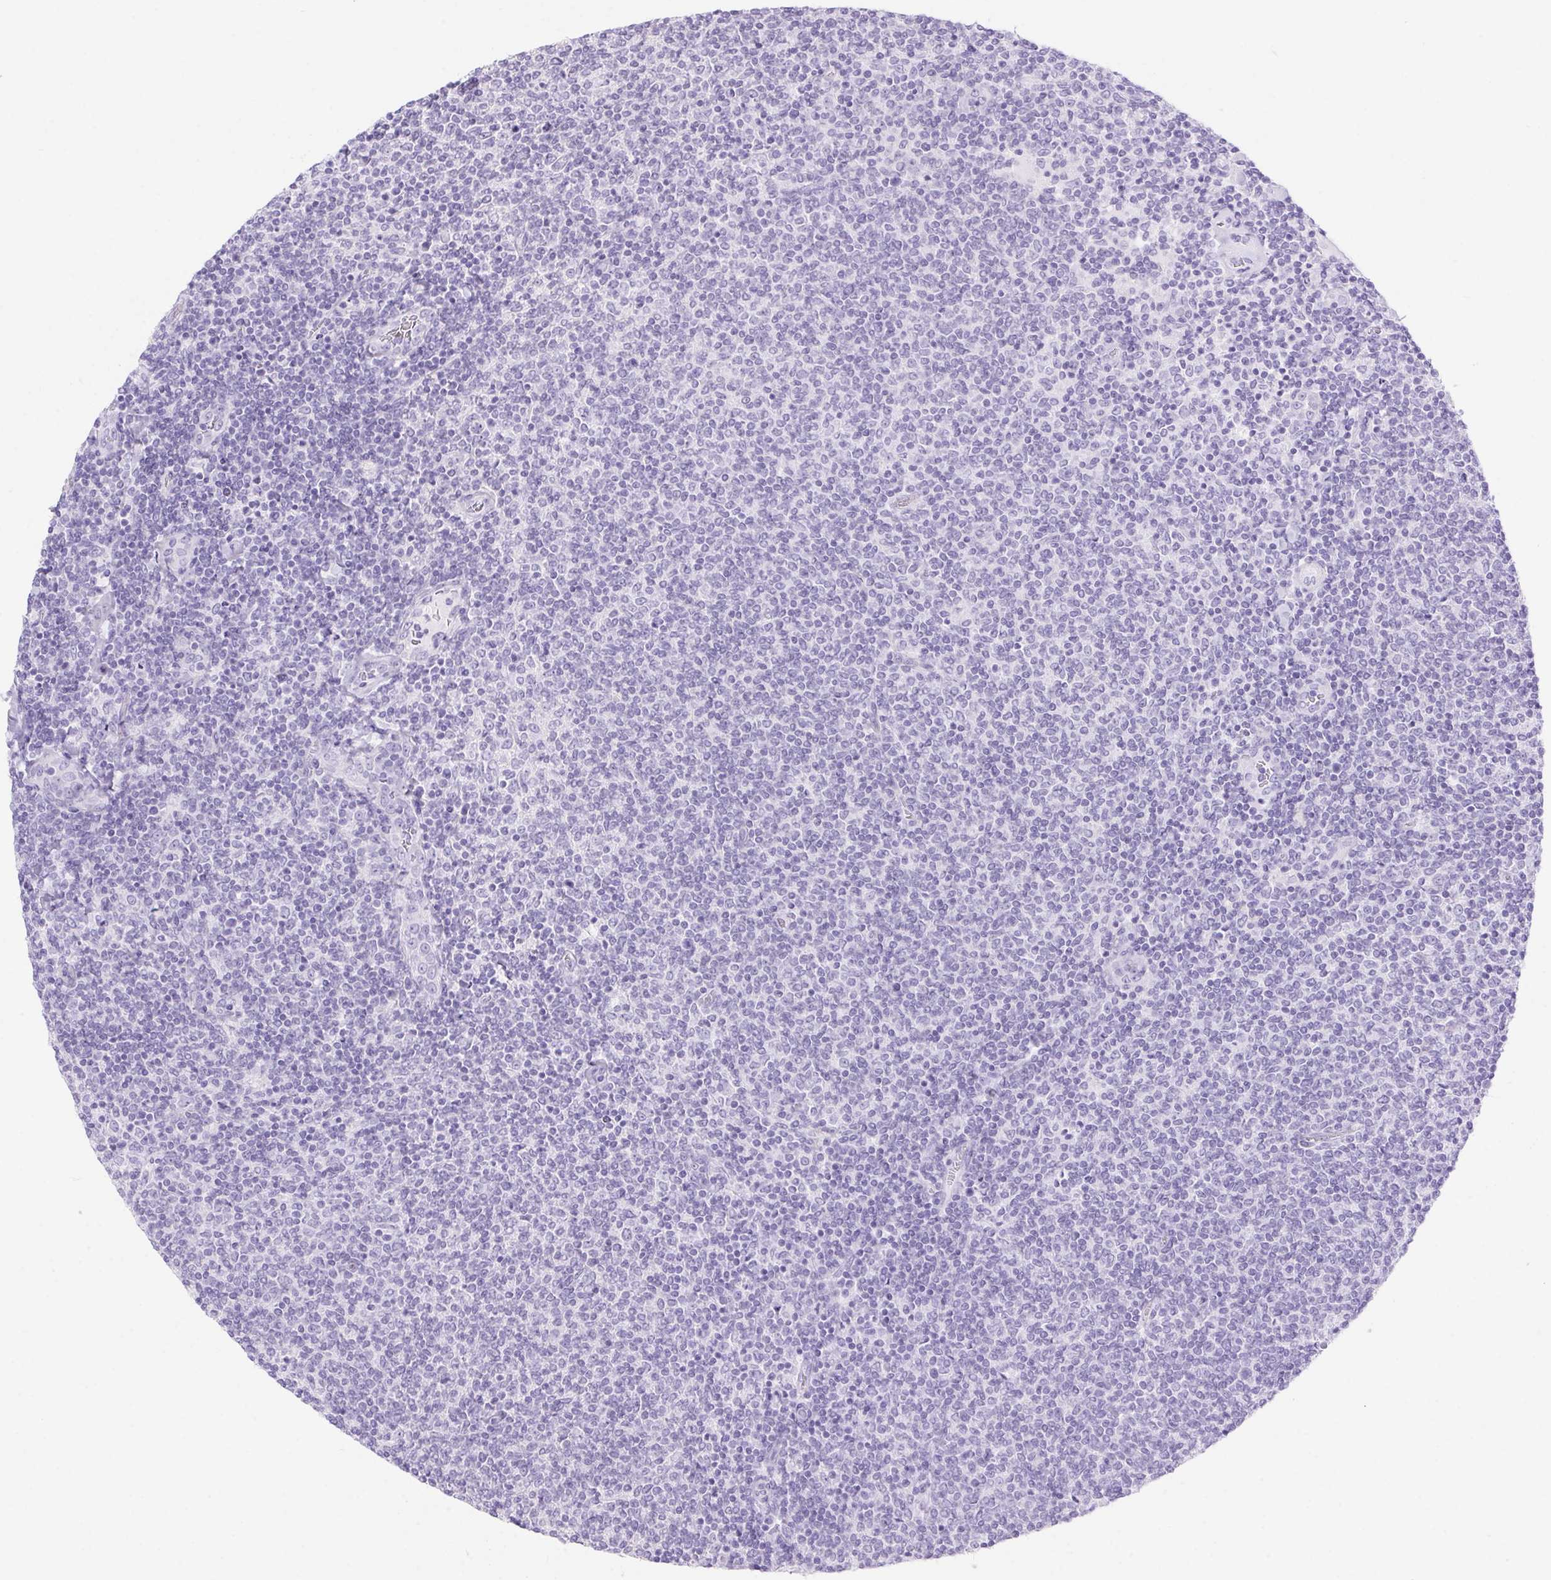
{"staining": {"intensity": "negative", "quantity": "none", "location": "none"}, "tissue": "lymphoma", "cell_type": "Tumor cells", "image_type": "cancer", "snomed": [{"axis": "morphology", "description": "Malignant lymphoma, non-Hodgkin's type, Low grade"}, {"axis": "topography", "description": "Lymph node"}], "caption": "Tumor cells are negative for protein expression in human low-grade malignant lymphoma, non-Hodgkin's type. (Immunohistochemistry, brightfield microscopy, high magnification).", "gene": "ERP27", "patient": {"sex": "male", "age": 52}}